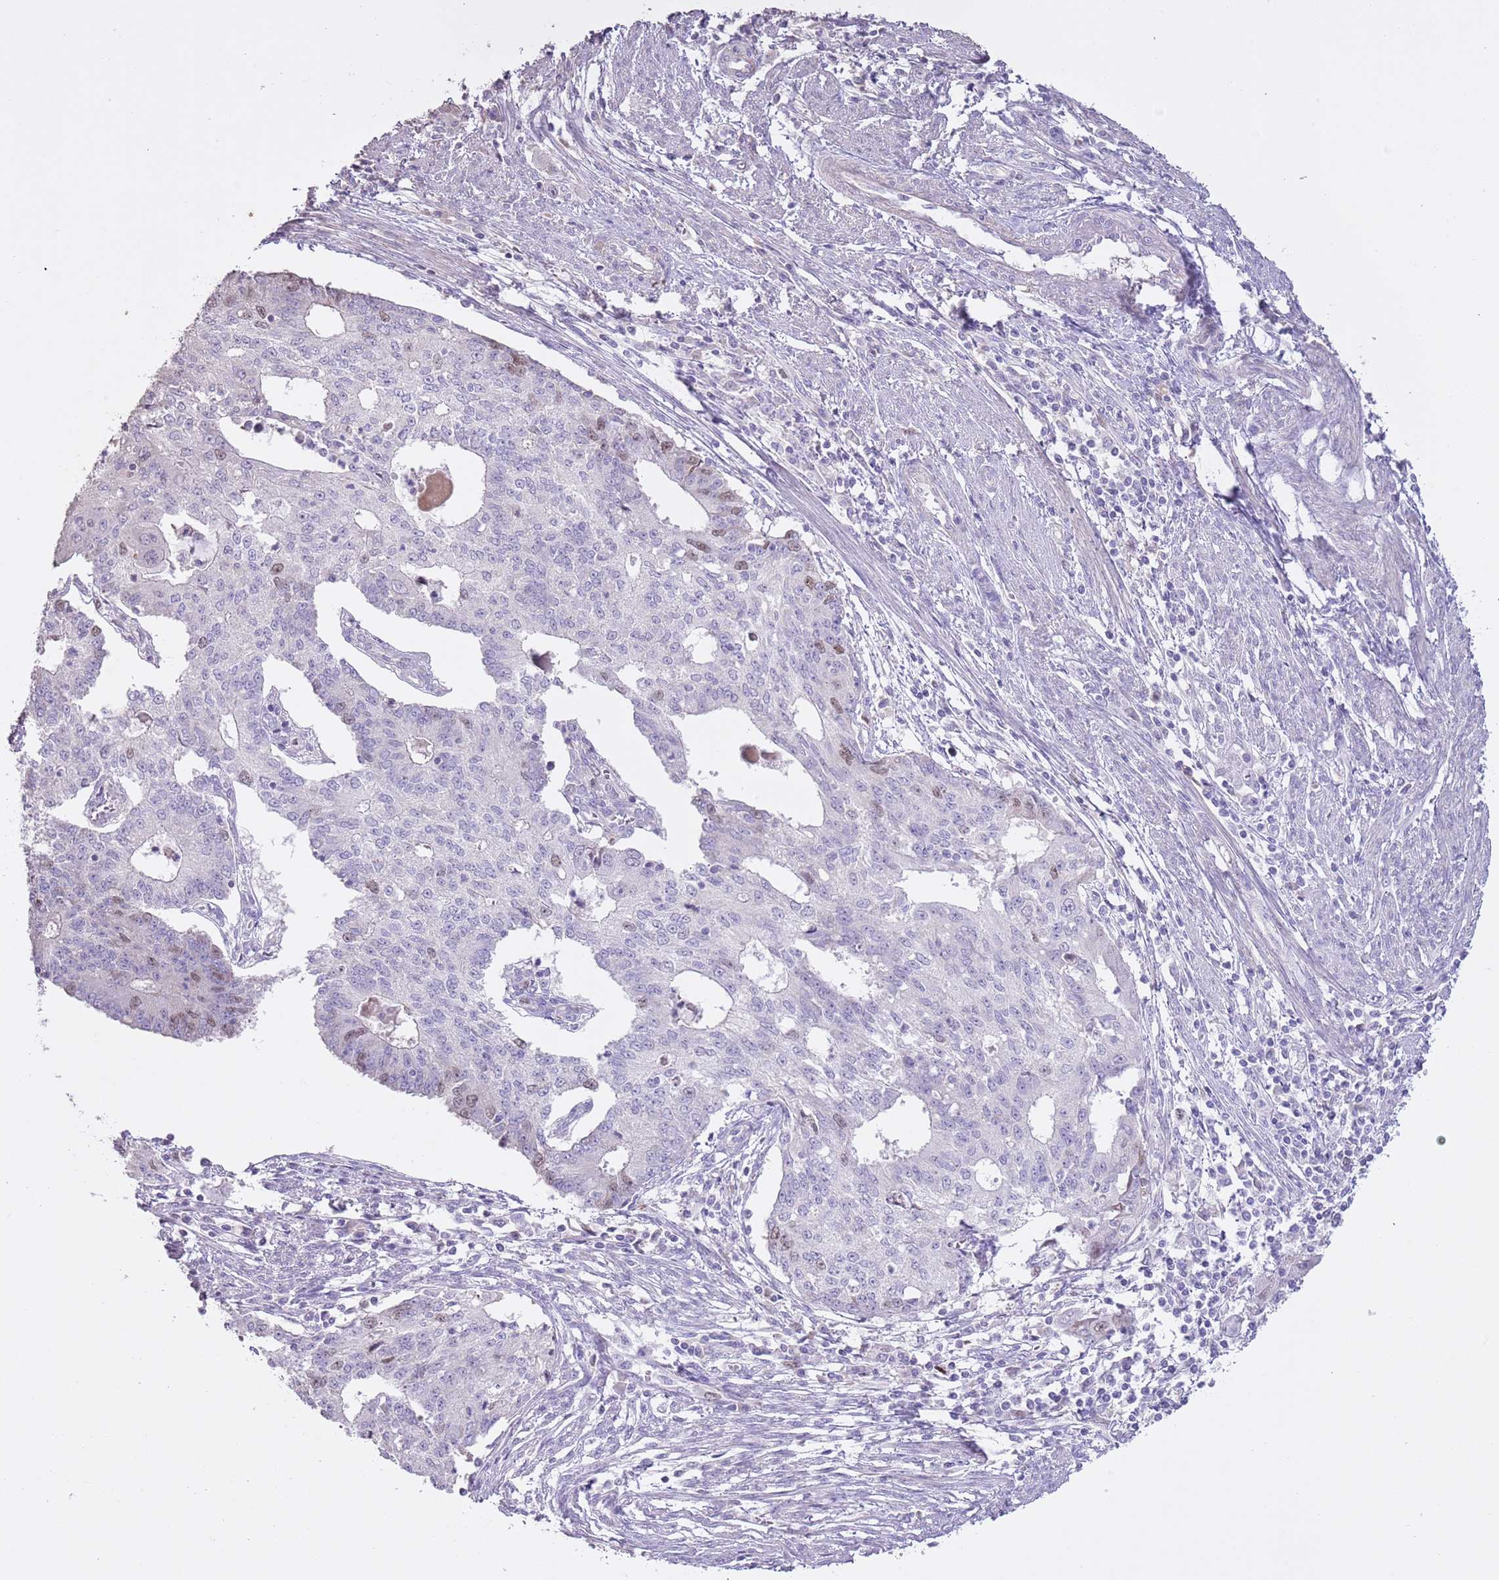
{"staining": {"intensity": "weak", "quantity": "<25%", "location": "nuclear"}, "tissue": "endometrial cancer", "cell_type": "Tumor cells", "image_type": "cancer", "snomed": [{"axis": "morphology", "description": "Adenocarcinoma, NOS"}, {"axis": "topography", "description": "Endometrium"}], "caption": "The micrograph displays no significant expression in tumor cells of endometrial adenocarcinoma. (DAB (3,3'-diaminobenzidine) IHC visualized using brightfield microscopy, high magnification).", "gene": "GMNN", "patient": {"sex": "female", "age": 56}}